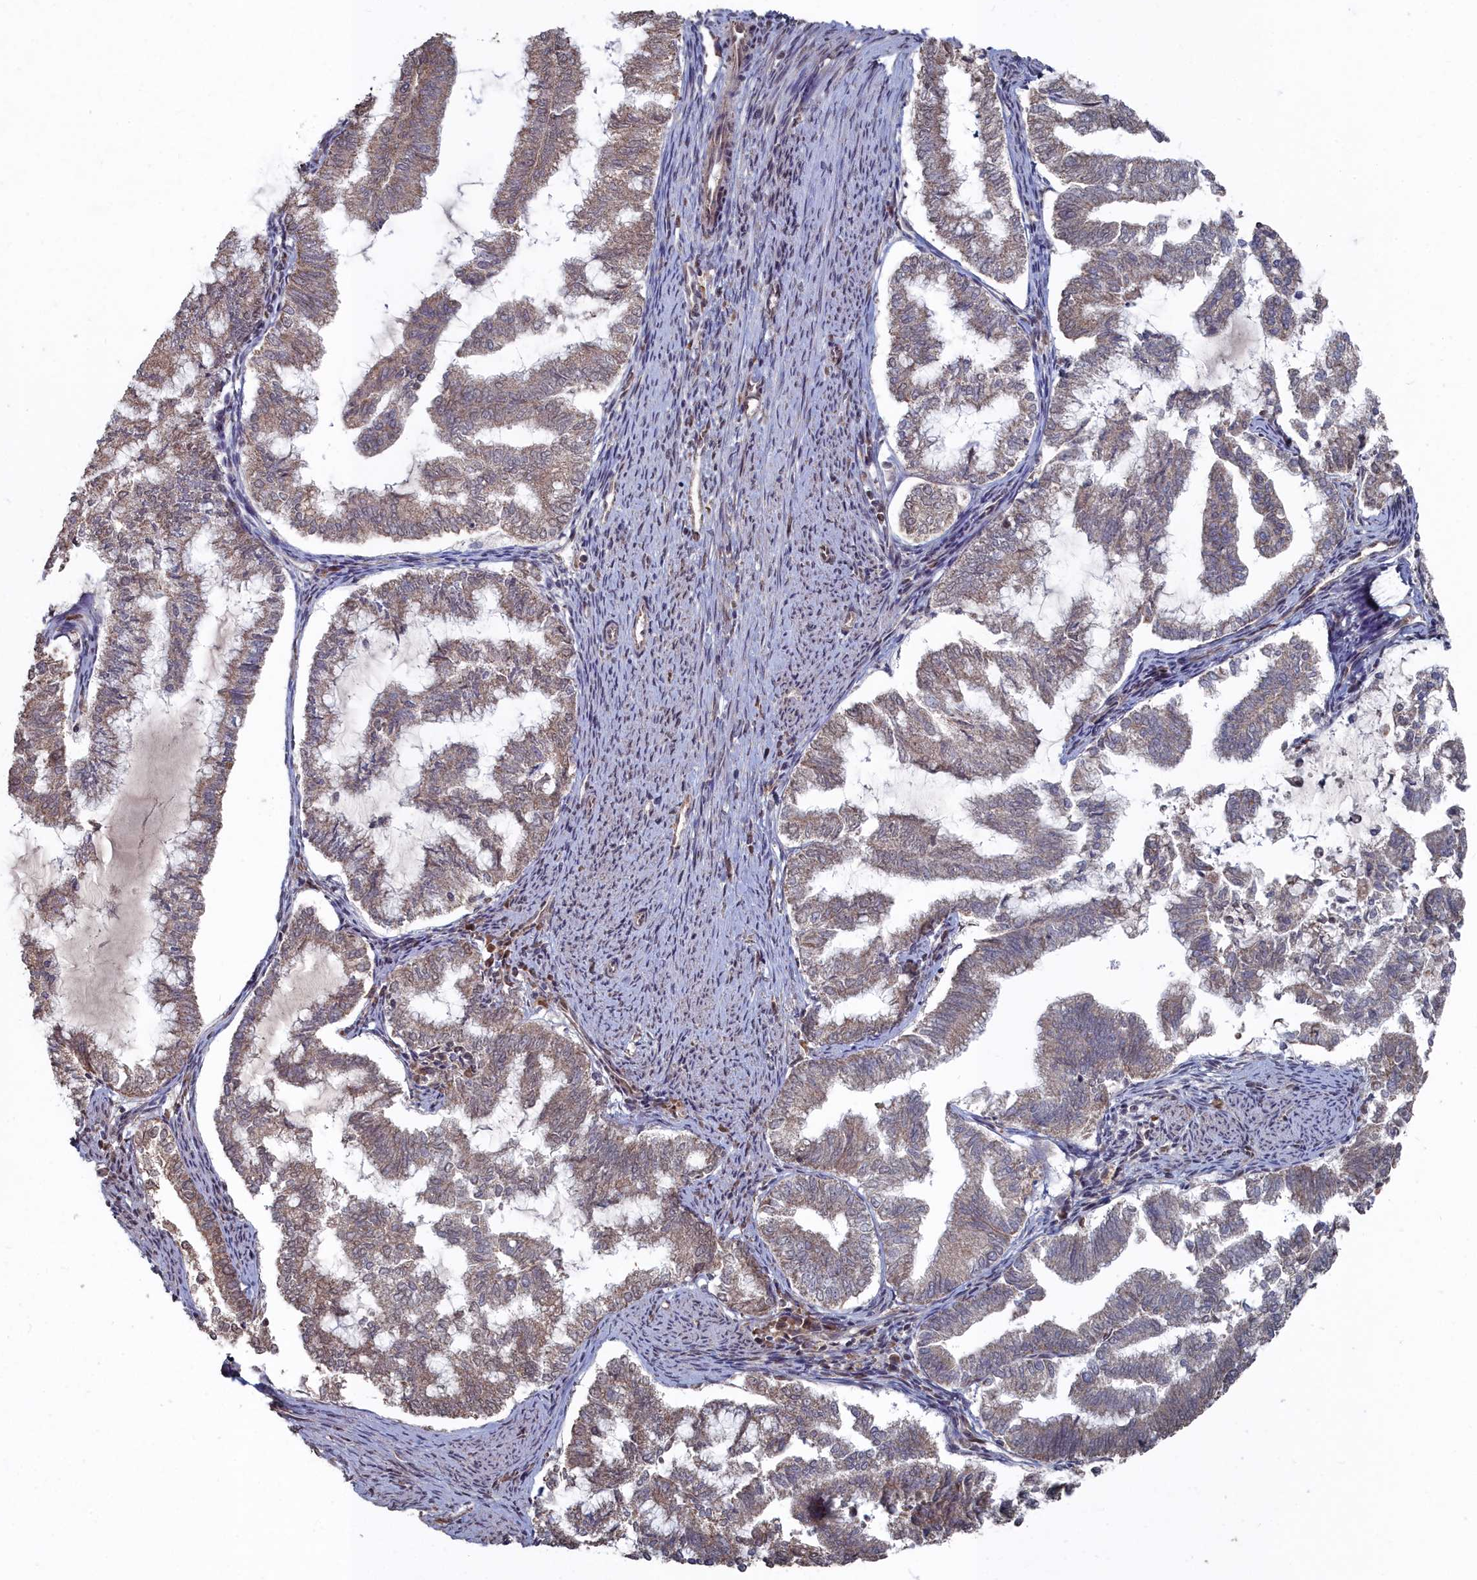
{"staining": {"intensity": "weak", "quantity": "25%-75%", "location": "cytoplasmic/membranous"}, "tissue": "endometrial cancer", "cell_type": "Tumor cells", "image_type": "cancer", "snomed": [{"axis": "morphology", "description": "Adenocarcinoma, NOS"}, {"axis": "topography", "description": "Endometrium"}], "caption": "A brown stain shows weak cytoplasmic/membranous staining of a protein in human endometrial adenocarcinoma tumor cells.", "gene": "CCNP", "patient": {"sex": "female", "age": 79}}